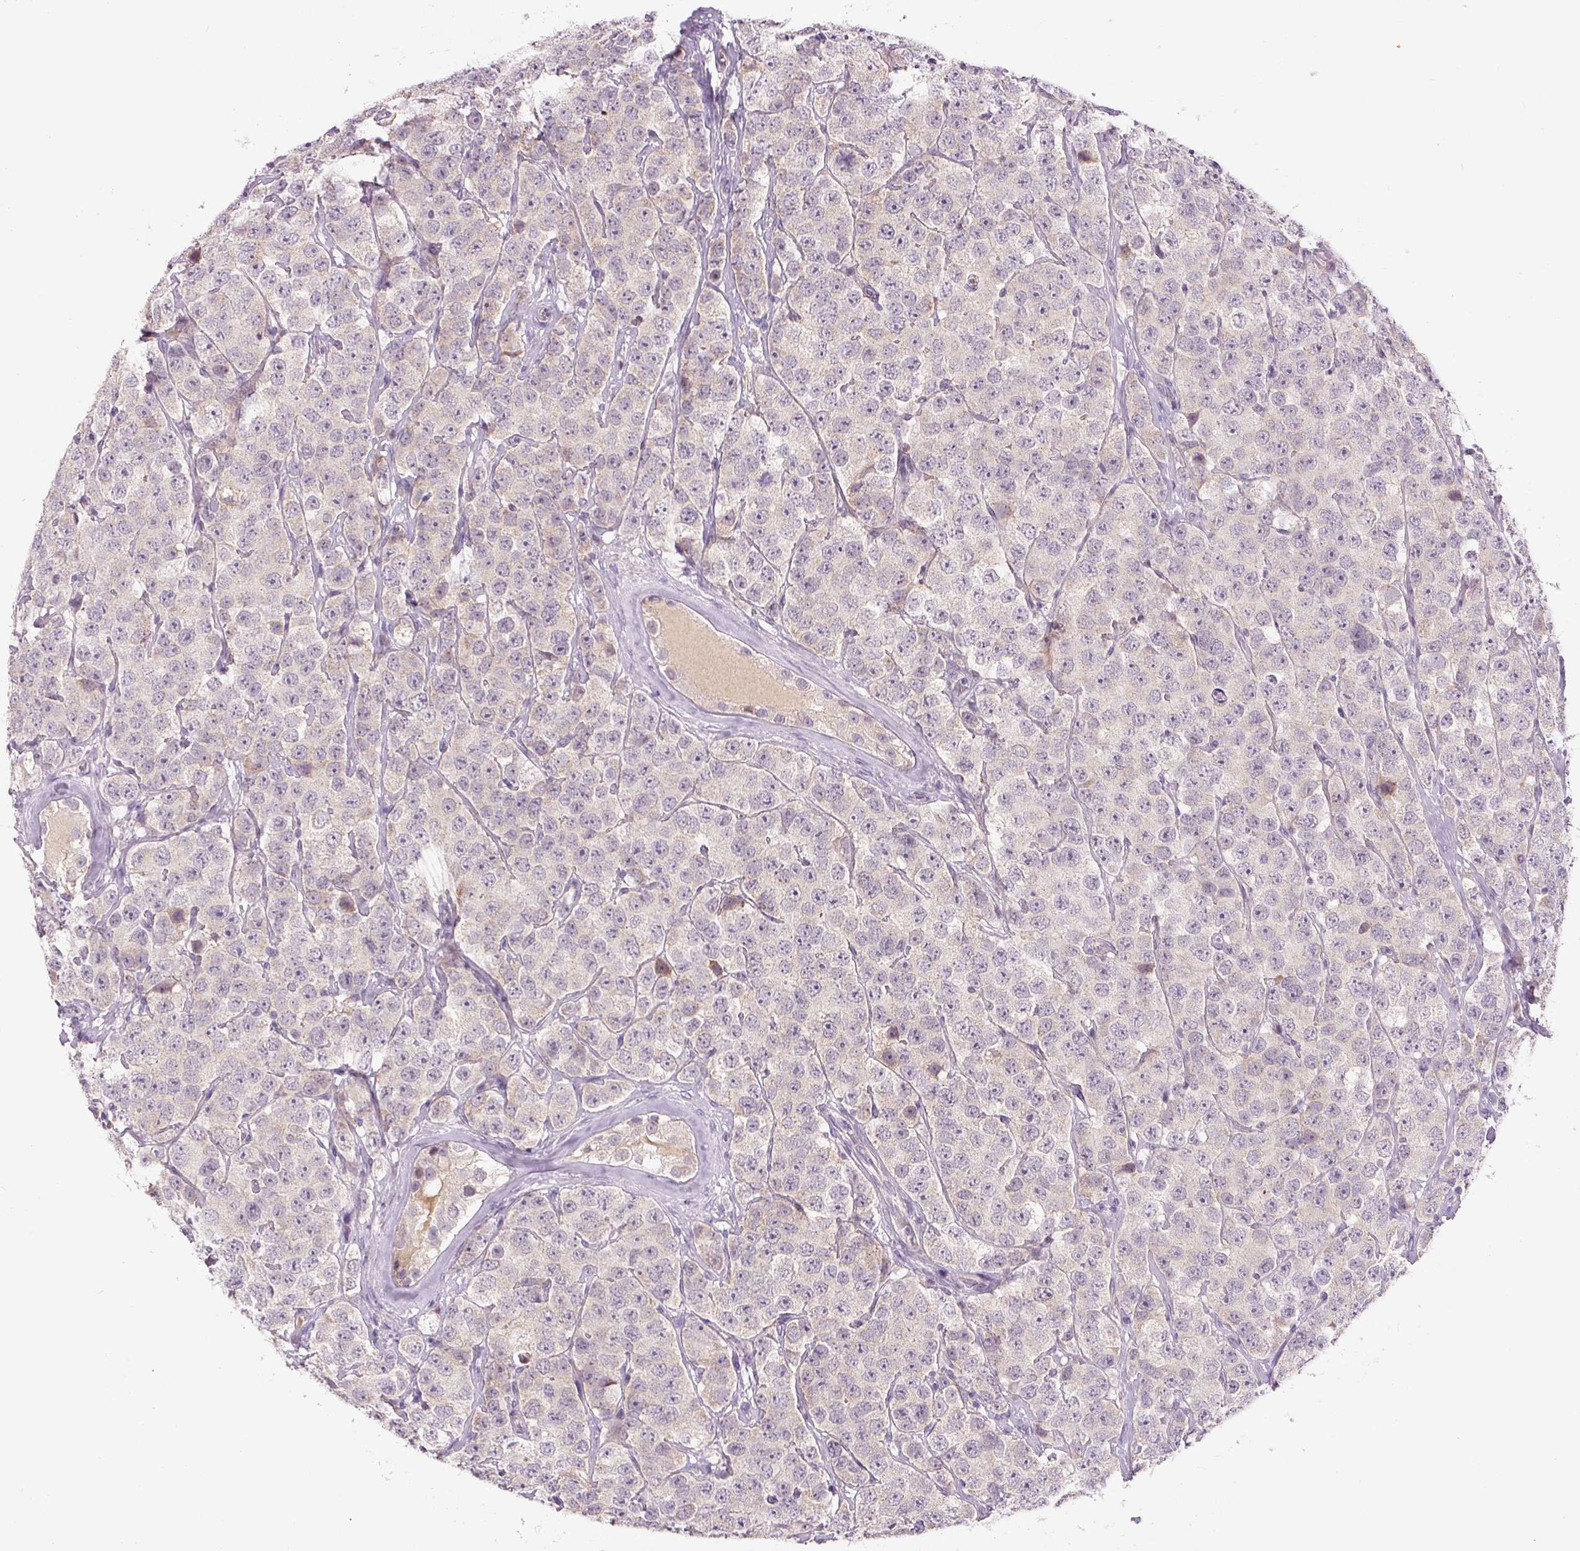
{"staining": {"intensity": "negative", "quantity": "none", "location": "none"}, "tissue": "testis cancer", "cell_type": "Tumor cells", "image_type": "cancer", "snomed": [{"axis": "morphology", "description": "Seminoma, NOS"}, {"axis": "topography", "description": "Testis"}], "caption": "IHC of seminoma (testis) exhibits no staining in tumor cells. Nuclei are stained in blue.", "gene": "FABP7", "patient": {"sex": "male", "age": 28}}